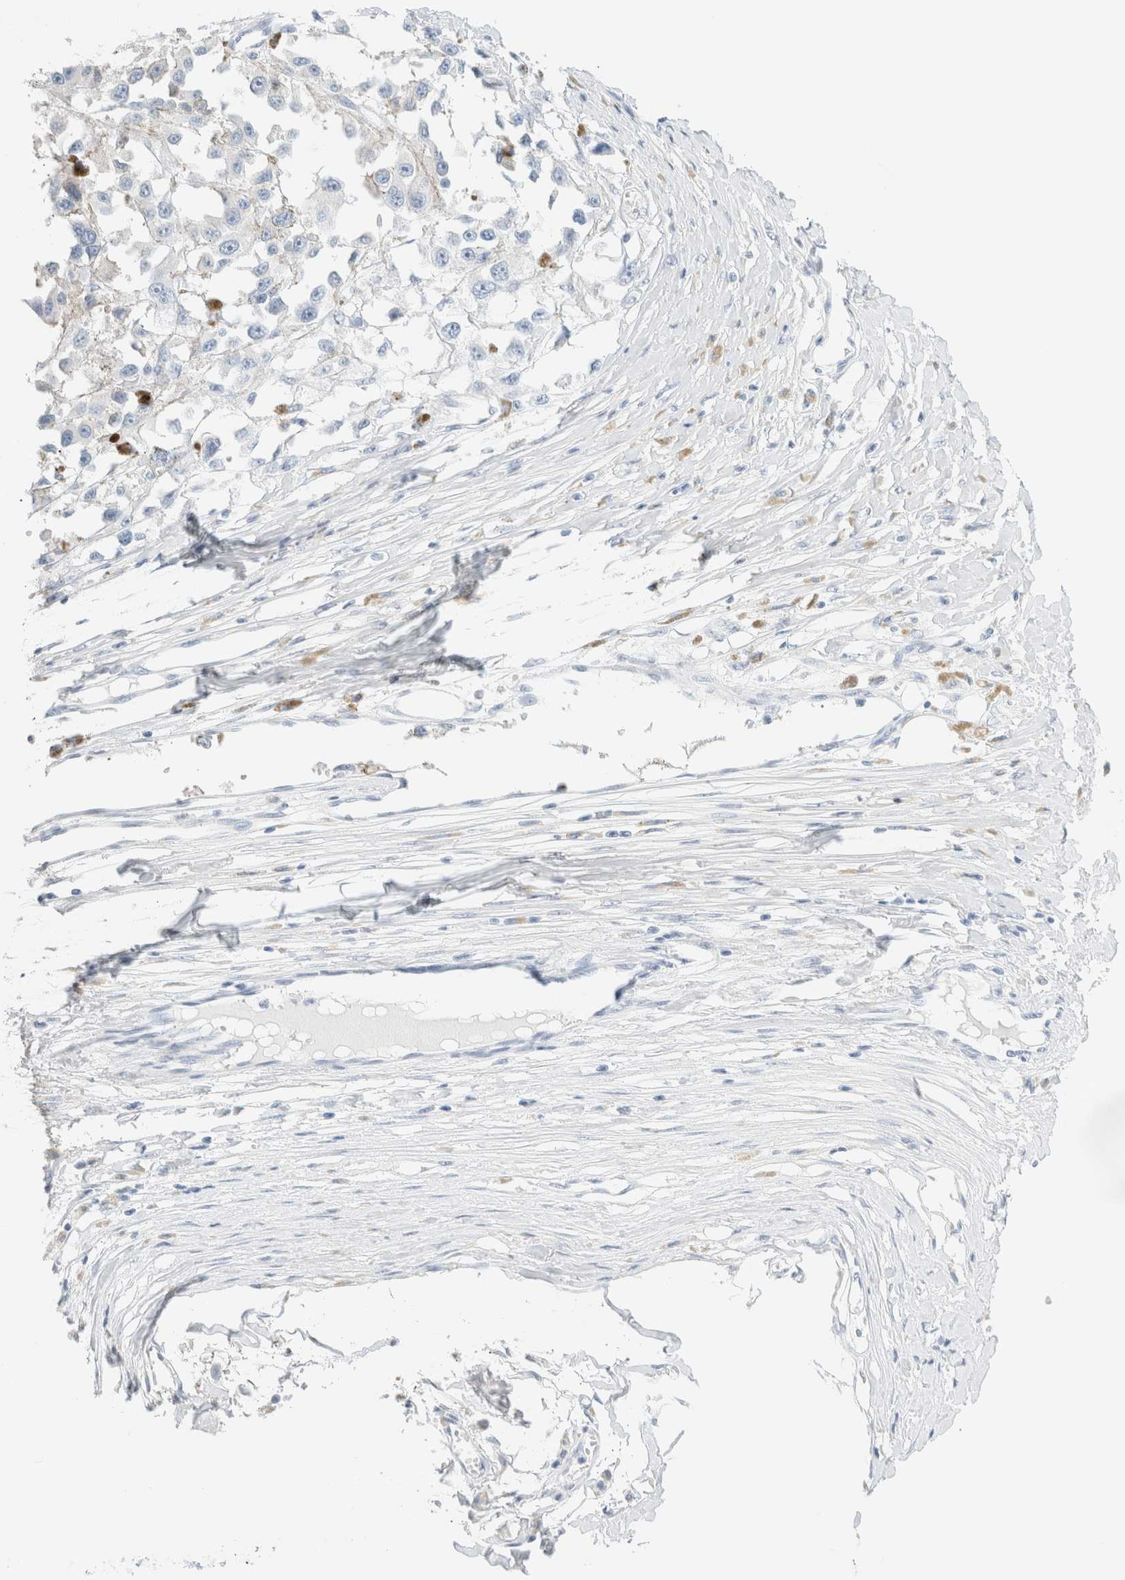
{"staining": {"intensity": "negative", "quantity": "none", "location": "none"}, "tissue": "melanoma", "cell_type": "Tumor cells", "image_type": "cancer", "snomed": [{"axis": "morphology", "description": "Malignant melanoma, Metastatic site"}, {"axis": "topography", "description": "Lymph node"}], "caption": "Melanoma was stained to show a protein in brown. There is no significant positivity in tumor cells.", "gene": "DPYS", "patient": {"sex": "male", "age": 59}}